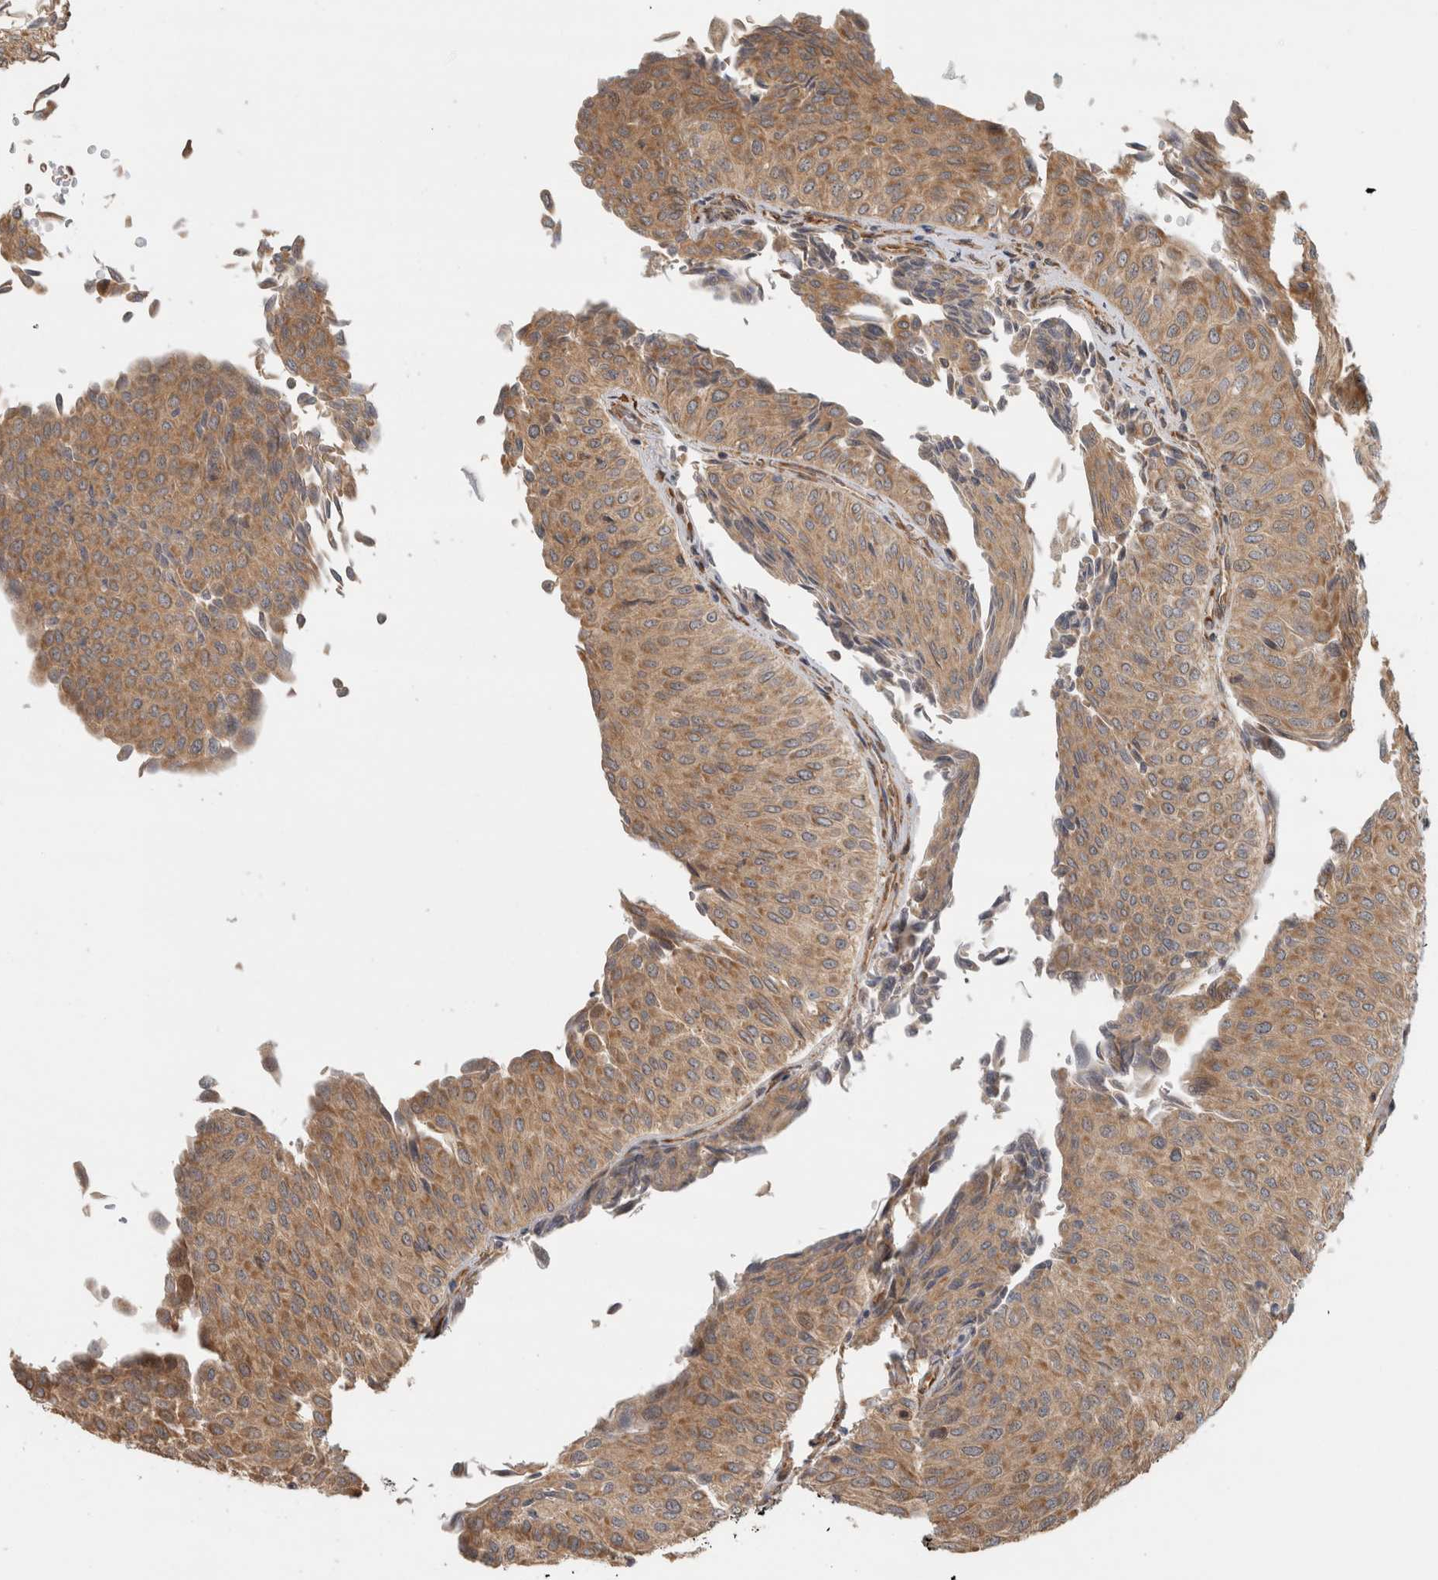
{"staining": {"intensity": "moderate", "quantity": ">75%", "location": "cytoplasmic/membranous"}, "tissue": "urothelial cancer", "cell_type": "Tumor cells", "image_type": "cancer", "snomed": [{"axis": "morphology", "description": "Urothelial carcinoma, Low grade"}, {"axis": "topography", "description": "Urinary bladder"}], "caption": "IHC micrograph of human low-grade urothelial carcinoma stained for a protein (brown), which demonstrates medium levels of moderate cytoplasmic/membranous staining in about >75% of tumor cells.", "gene": "TUBD1", "patient": {"sex": "male", "age": 78}}